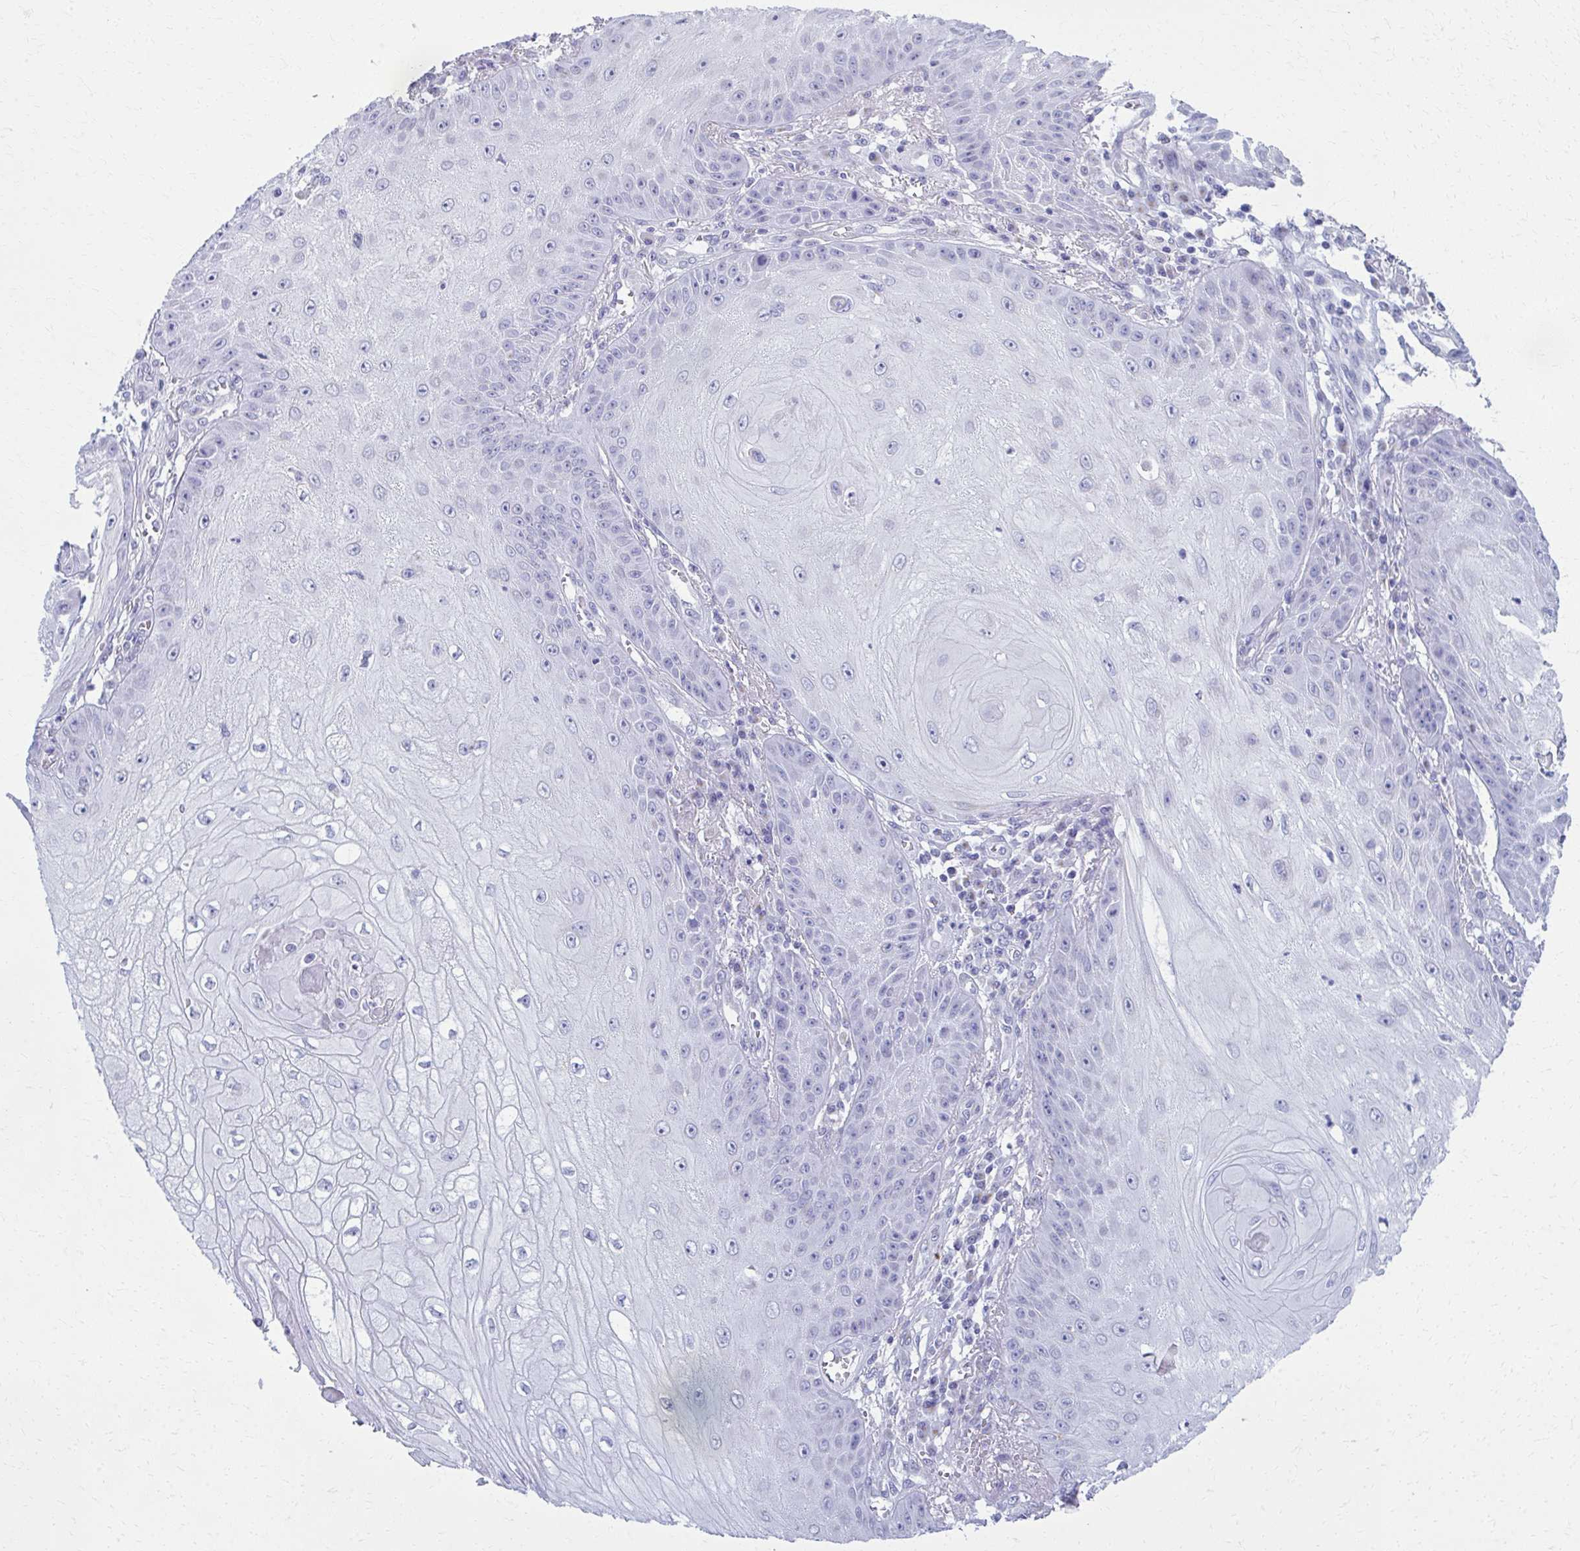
{"staining": {"intensity": "negative", "quantity": "none", "location": "none"}, "tissue": "skin cancer", "cell_type": "Tumor cells", "image_type": "cancer", "snomed": [{"axis": "morphology", "description": "Squamous cell carcinoma, NOS"}, {"axis": "topography", "description": "Skin"}], "caption": "Protein analysis of skin squamous cell carcinoma reveals no significant expression in tumor cells.", "gene": "SCLY", "patient": {"sex": "male", "age": 70}}